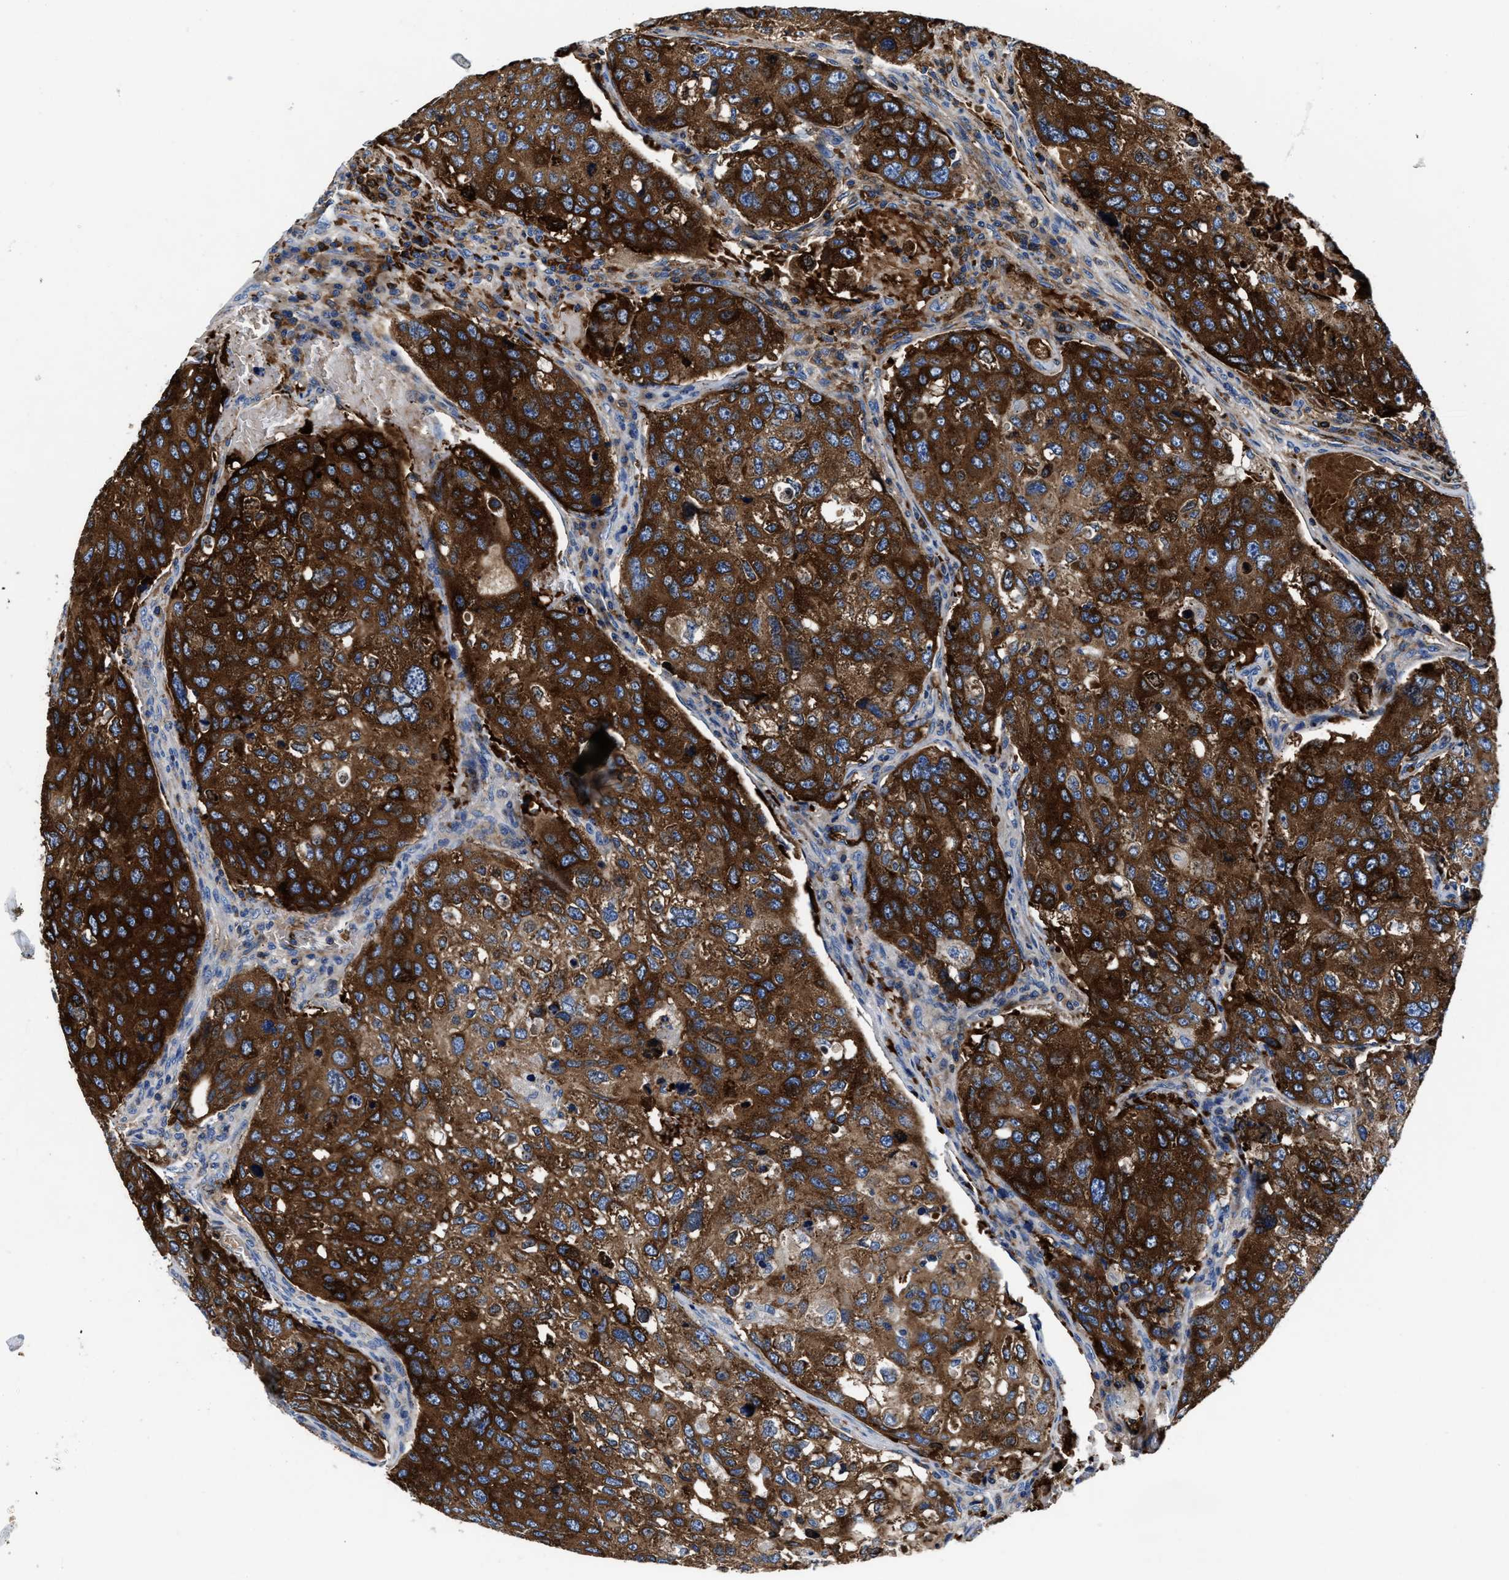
{"staining": {"intensity": "strong", "quantity": ">75%", "location": "cytoplasmic/membranous"}, "tissue": "urothelial cancer", "cell_type": "Tumor cells", "image_type": "cancer", "snomed": [{"axis": "morphology", "description": "Urothelial carcinoma, High grade"}, {"axis": "topography", "description": "Lymph node"}, {"axis": "topography", "description": "Urinary bladder"}], "caption": "Protein expression analysis of human urothelial cancer reveals strong cytoplasmic/membranous staining in about >75% of tumor cells. The staining was performed using DAB, with brown indicating positive protein expression. Nuclei are stained blue with hematoxylin.", "gene": "PHLPP1", "patient": {"sex": "male", "age": 51}}